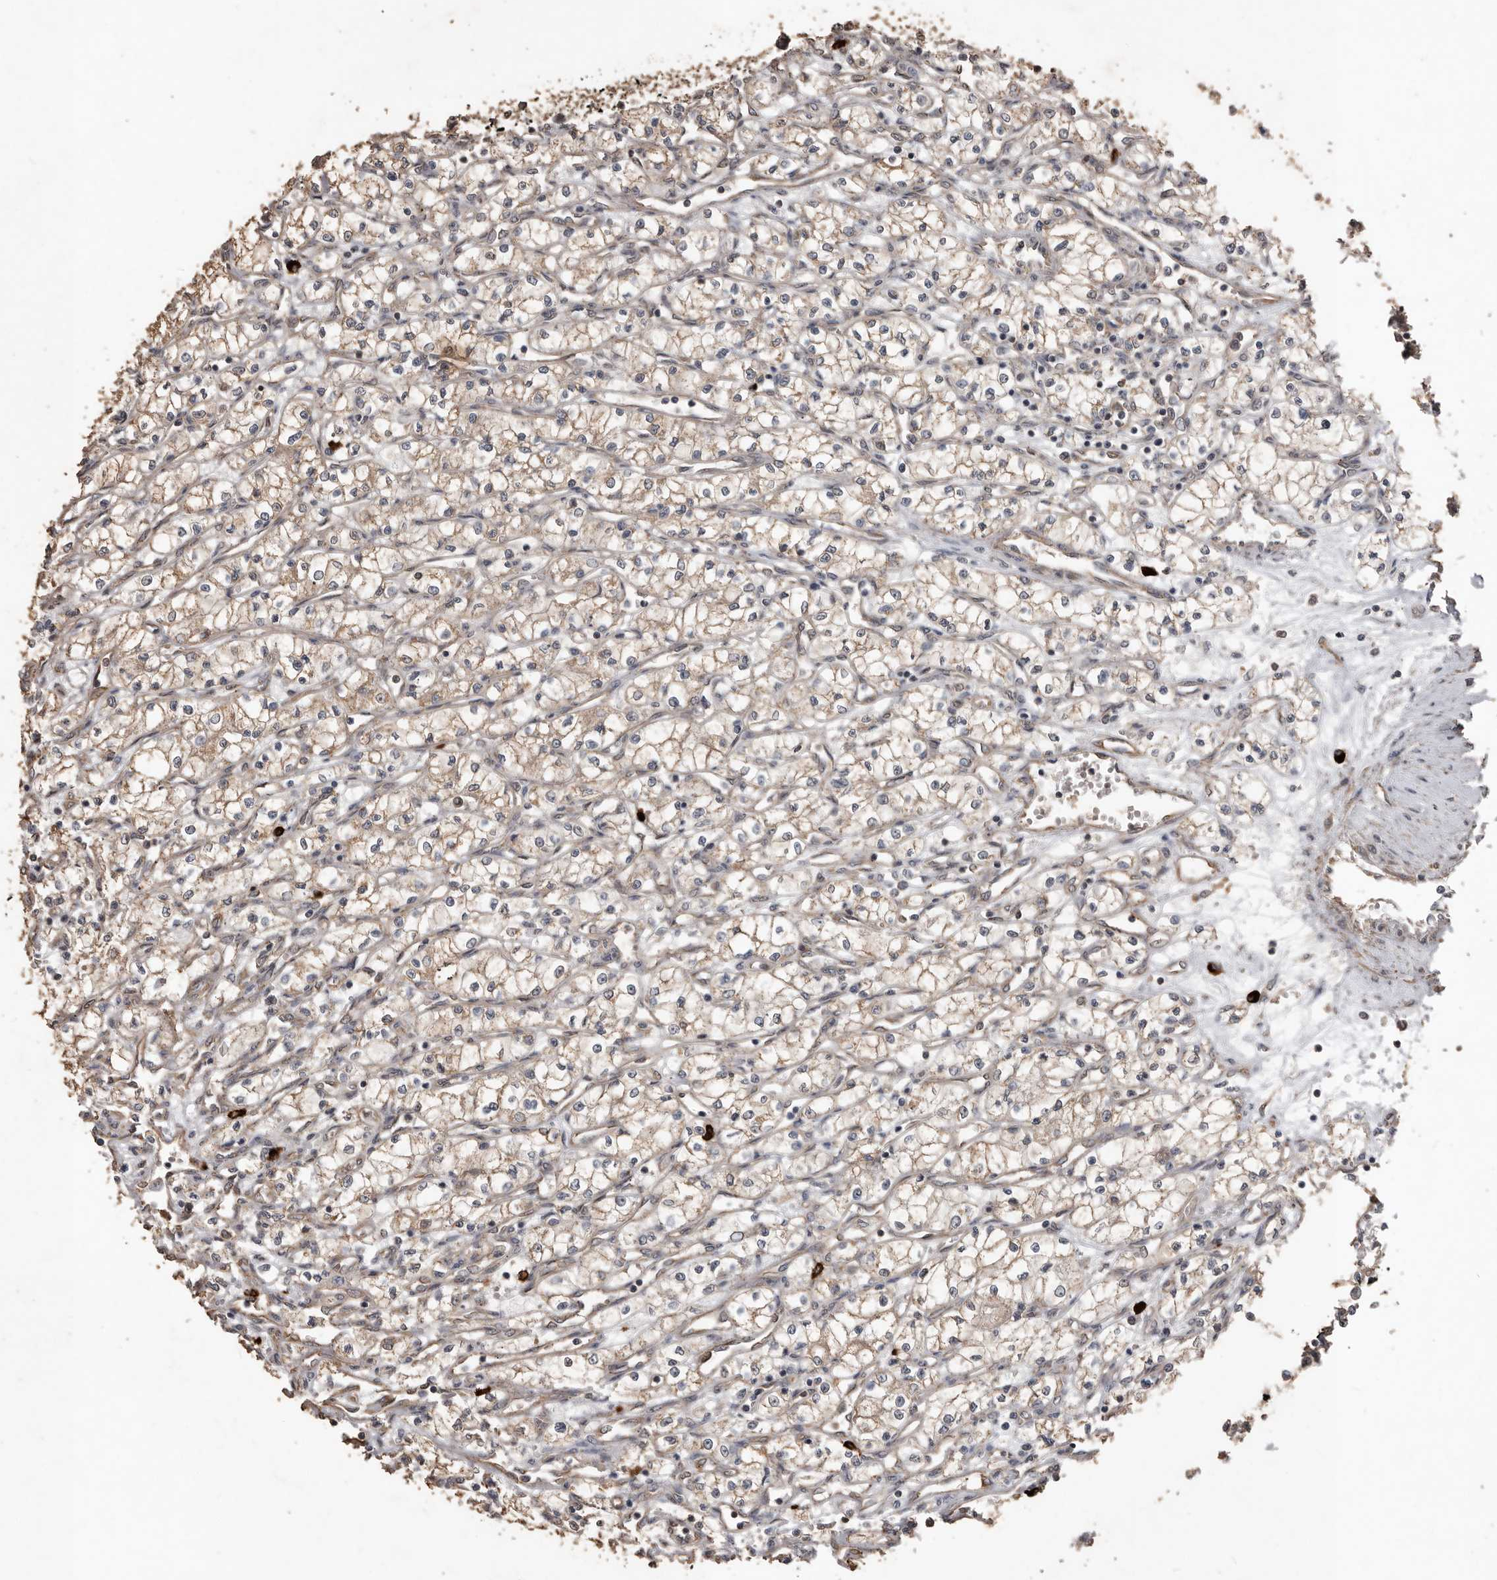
{"staining": {"intensity": "weak", "quantity": "25%-75%", "location": "cytoplasmic/membranous"}, "tissue": "renal cancer", "cell_type": "Tumor cells", "image_type": "cancer", "snomed": [{"axis": "morphology", "description": "Adenocarcinoma, NOS"}, {"axis": "topography", "description": "Kidney"}], "caption": "IHC image of neoplastic tissue: adenocarcinoma (renal) stained using immunohistochemistry (IHC) demonstrates low levels of weak protein expression localized specifically in the cytoplasmic/membranous of tumor cells, appearing as a cytoplasmic/membranous brown color.", "gene": "BAMBI", "patient": {"sex": "male", "age": 59}}